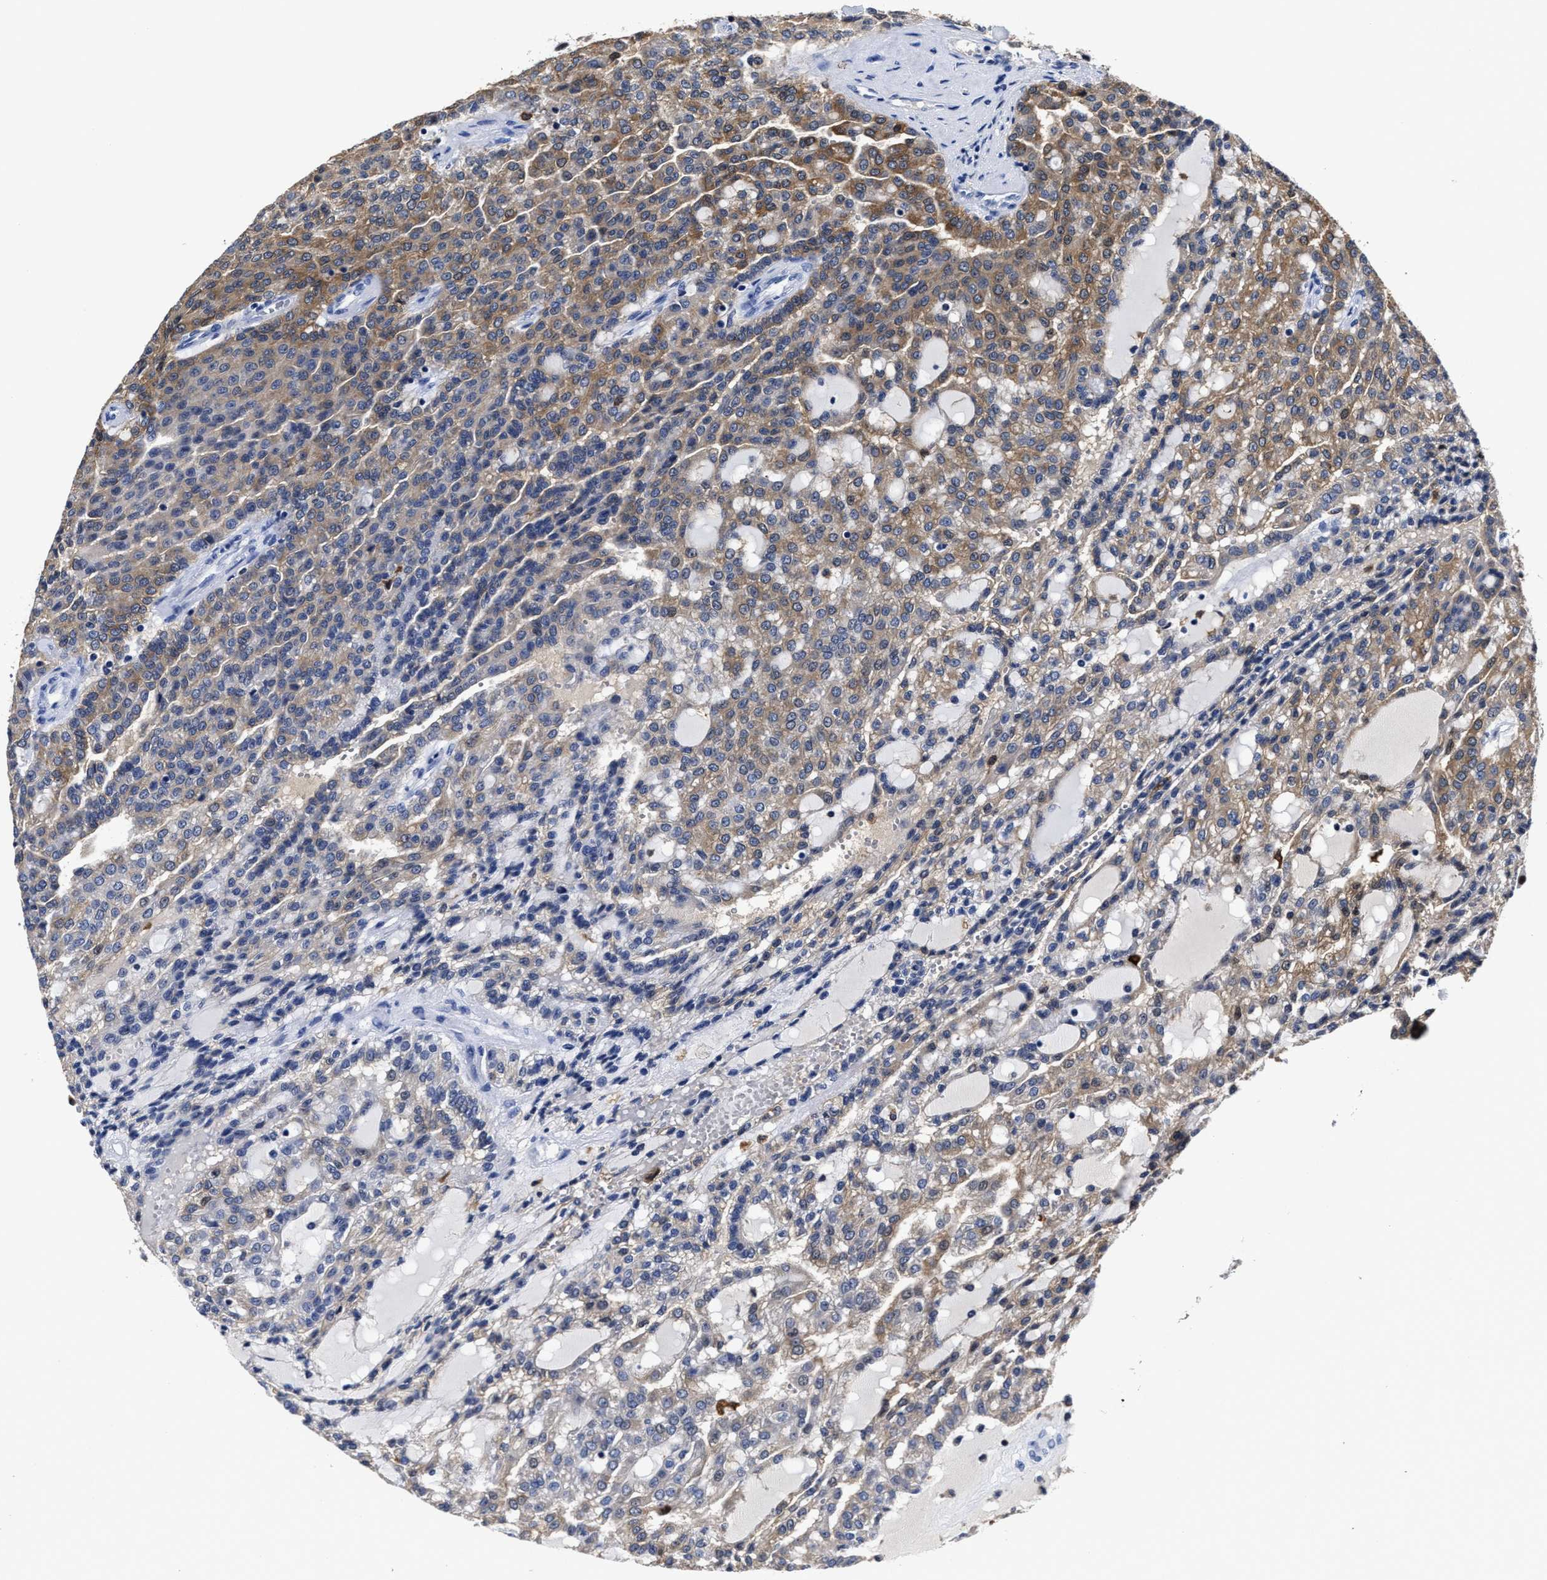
{"staining": {"intensity": "moderate", "quantity": "25%-75%", "location": "cytoplasmic/membranous"}, "tissue": "renal cancer", "cell_type": "Tumor cells", "image_type": "cancer", "snomed": [{"axis": "morphology", "description": "Adenocarcinoma, NOS"}, {"axis": "topography", "description": "Kidney"}], "caption": "Adenocarcinoma (renal) tissue exhibits moderate cytoplasmic/membranous positivity in approximately 25%-75% of tumor cells Nuclei are stained in blue.", "gene": "PRPF4B", "patient": {"sex": "male", "age": 63}}